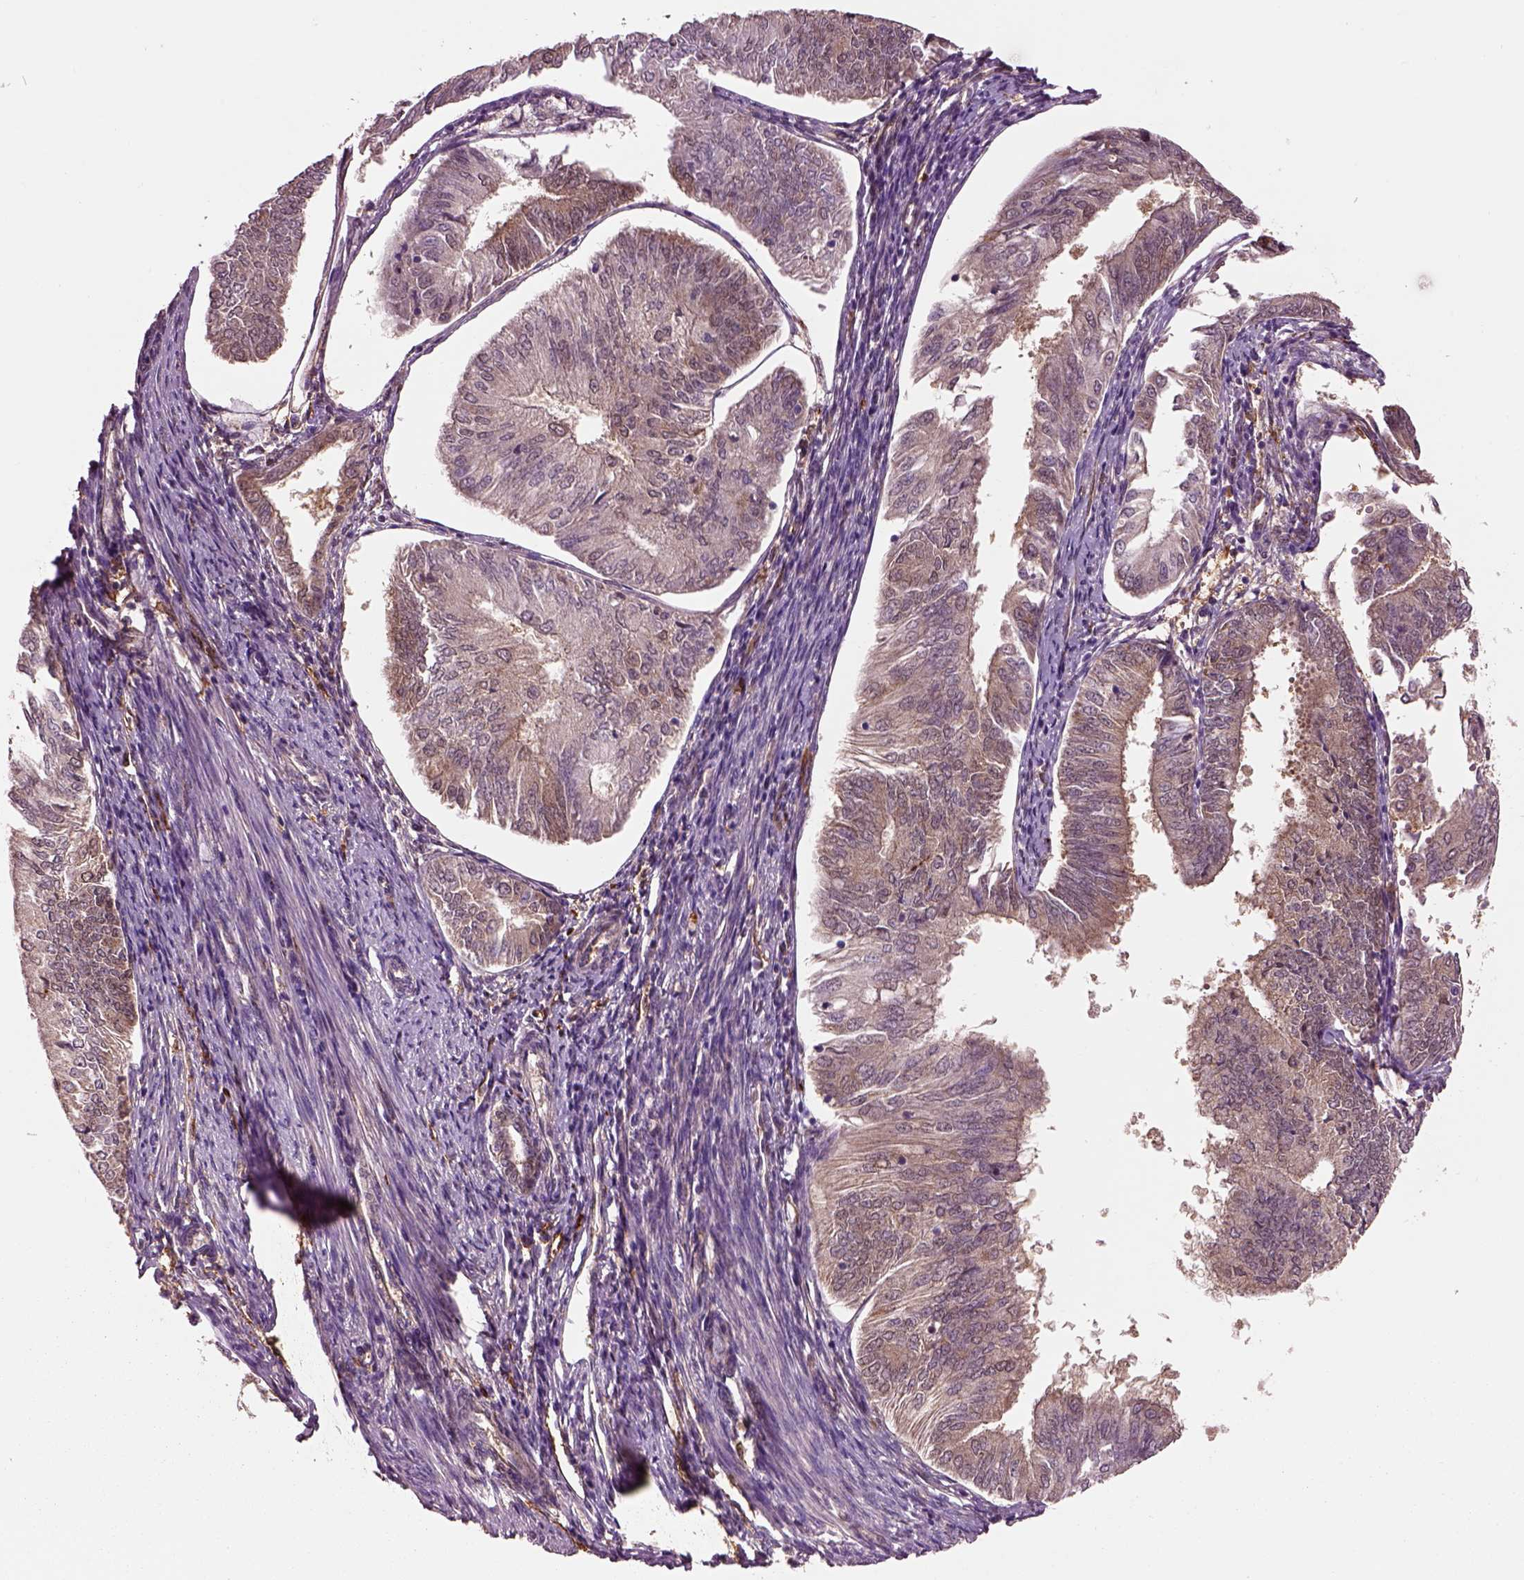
{"staining": {"intensity": "moderate", "quantity": "25%-75%", "location": "cytoplasmic/membranous"}, "tissue": "endometrial cancer", "cell_type": "Tumor cells", "image_type": "cancer", "snomed": [{"axis": "morphology", "description": "Adenocarcinoma, NOS"}, {"axis": "topography", "description": "Endometrium"}], "caption": "Endometrial cancer stained for a protein (brown) reveals moderate cytoplasmic/membranous positive expression in approximately 25%-75% of tumor cells.", "gene": "MDP1", "patient": {"sex": "female", "age": 58}}